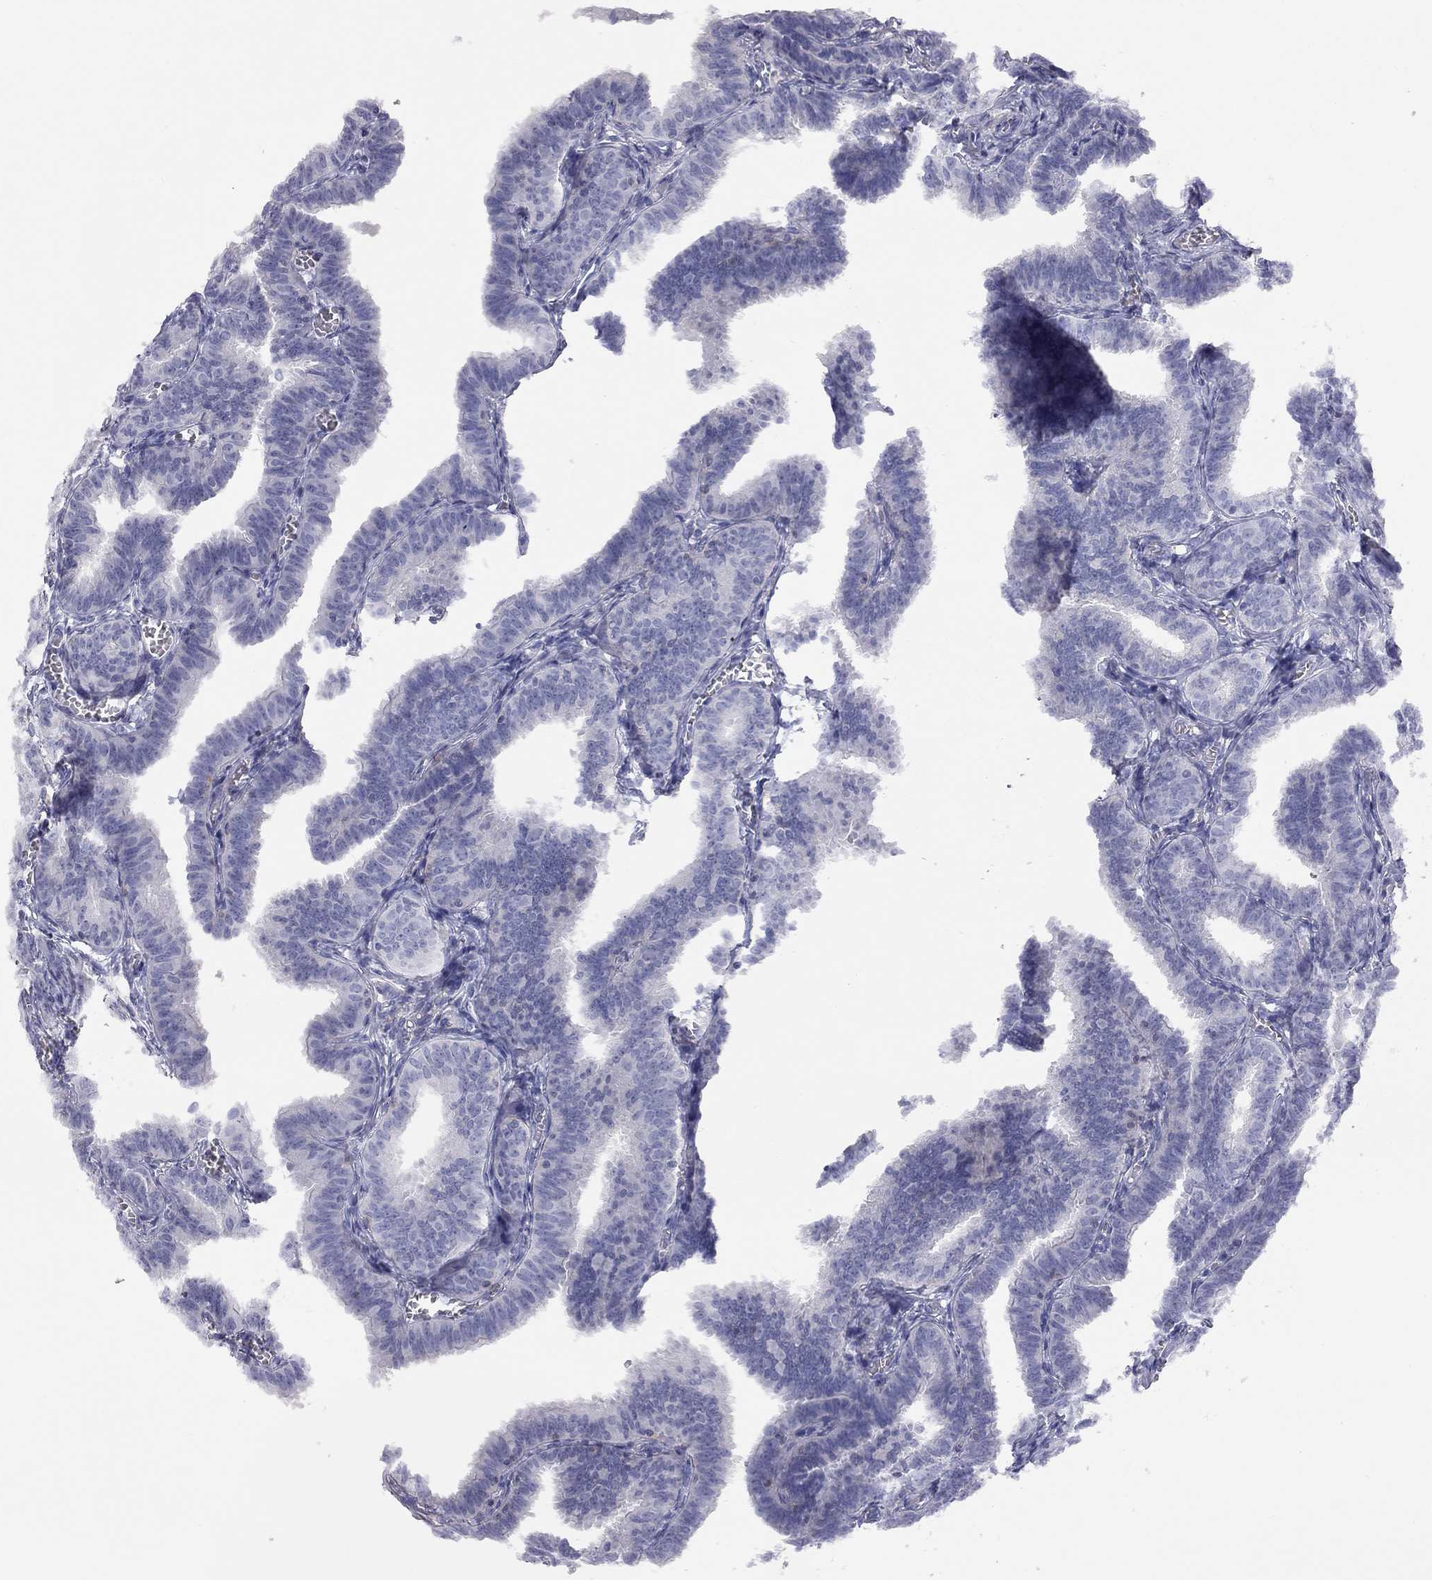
{"staining": {"intensity": "negative", "quantity": "none", "location": "none"}, "tissue": "fallopian tube", "cell_type": "Glandular cells", "image_type": "normal", "snomed": [{"axis": "morphology", "description": "Normal tissue, NOS"}, {"axis": "topography", "description": "Fallopian tube"}], "caption": "High power microscopy histopathology image of an immunohistochemistry (IHC) histopathology image of unremarkable fallopian tube, revealing no significant positivity in glandular cells. (DAB (3,3'-diaminobenzidine) immunohistochemistry (IHC), high magnification).", "gene": "ADCYAP1", "patient": {"sex": "female", "age": 25}}